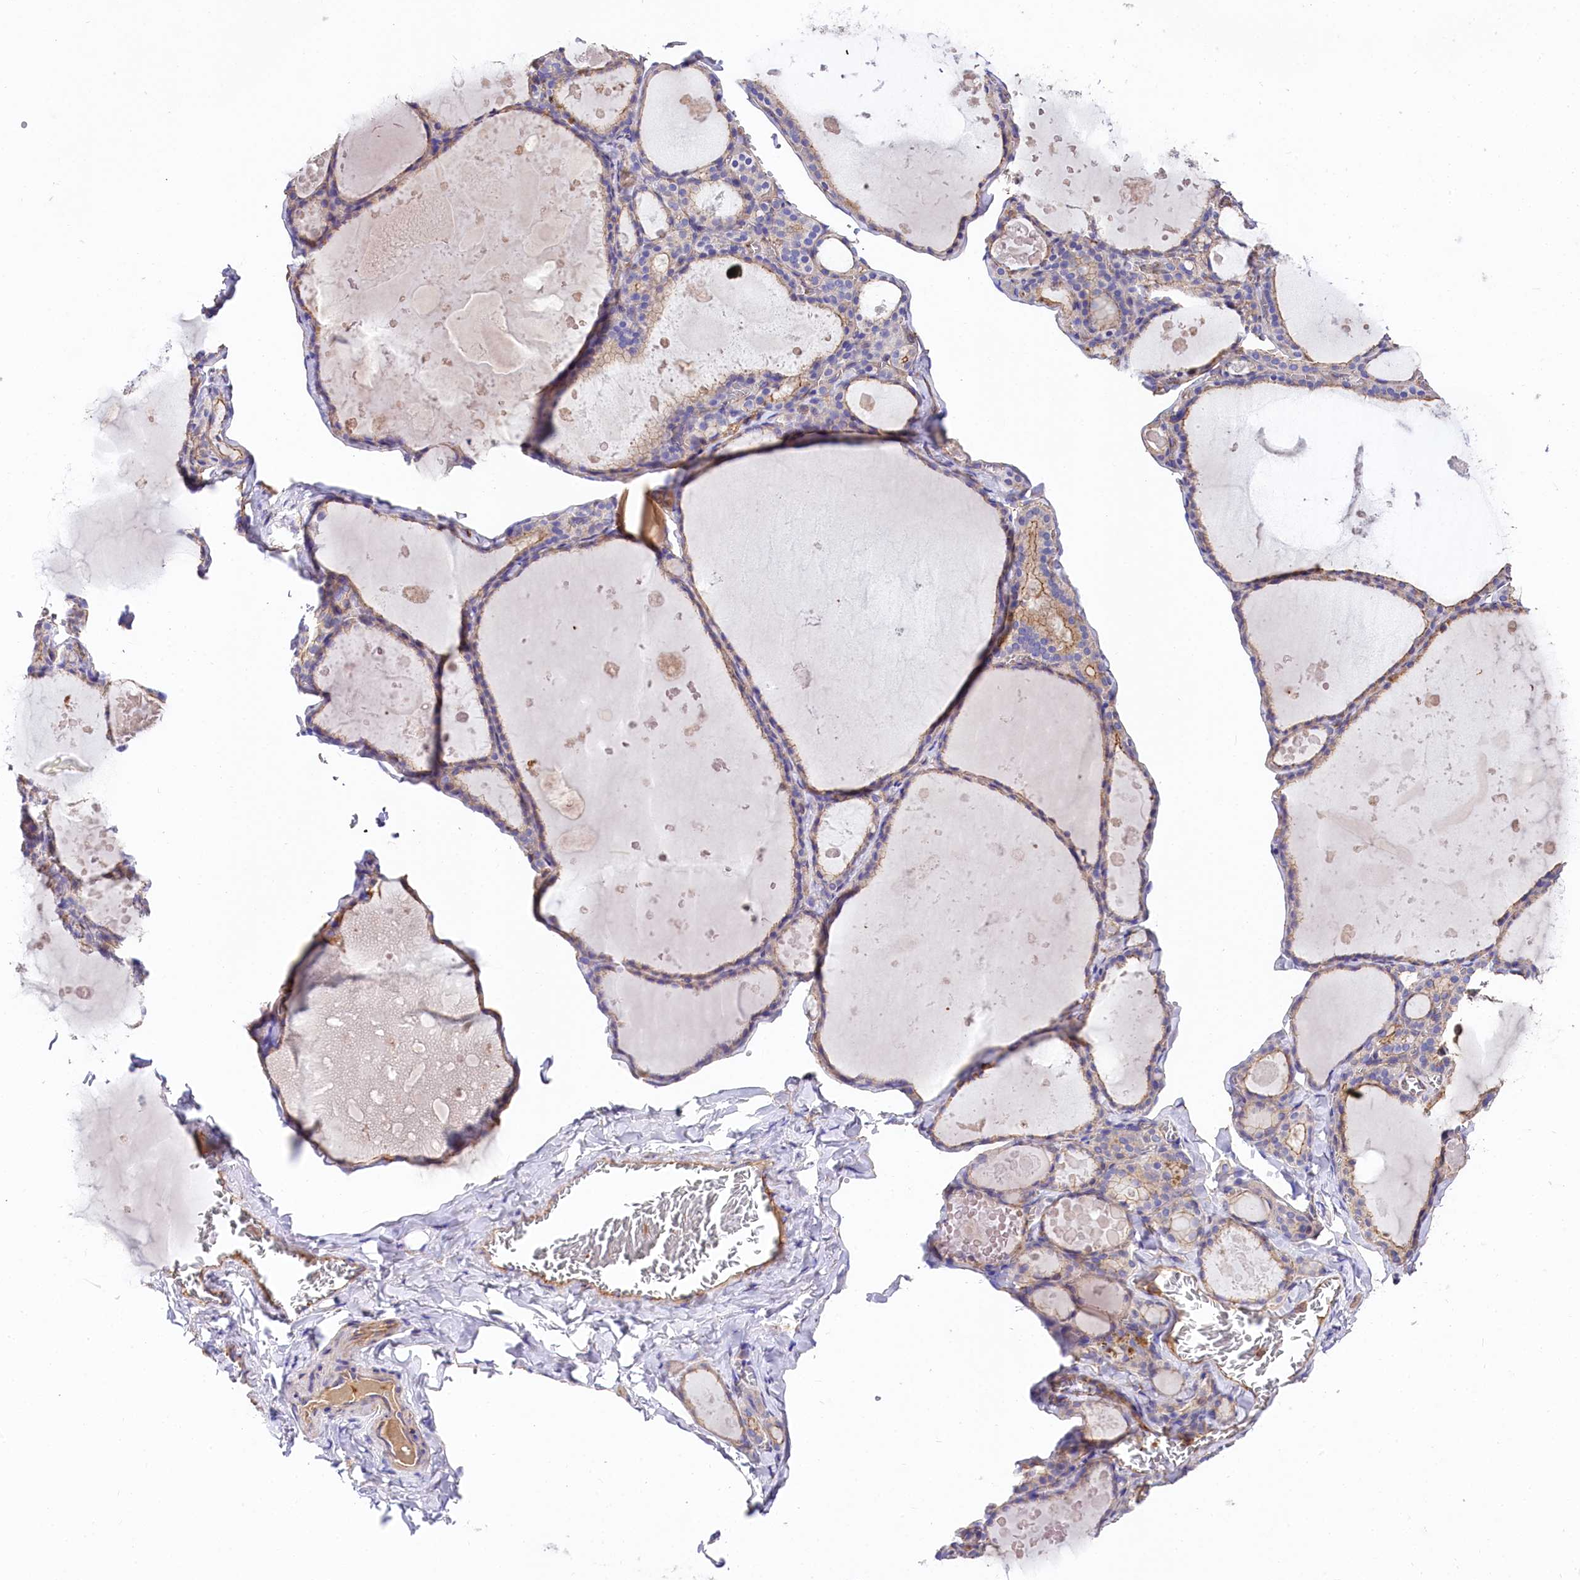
{"staining": {"intensity": "weak", "quantity": "25%-75%", "location": "cytoplasmic/membranous"}, "tissue": "thyroid gland", "cell_type": "Glandular cells", "image_type": "normal", "snomed": [{"axis": "morphology", "description": "Normal tissue, NOS"}, {"axis": "topography", "description": "Thyroid gland"}], "caption": "This image exhibits immunohistochemistry (IHC) staining of normal human thyroid gland, with low weak cytoplasmic/membranous expression in approximately 25%-75% of glandular cells.", "gene": "FCHSD2", "patient": {"sex": "male", "age": 56}}